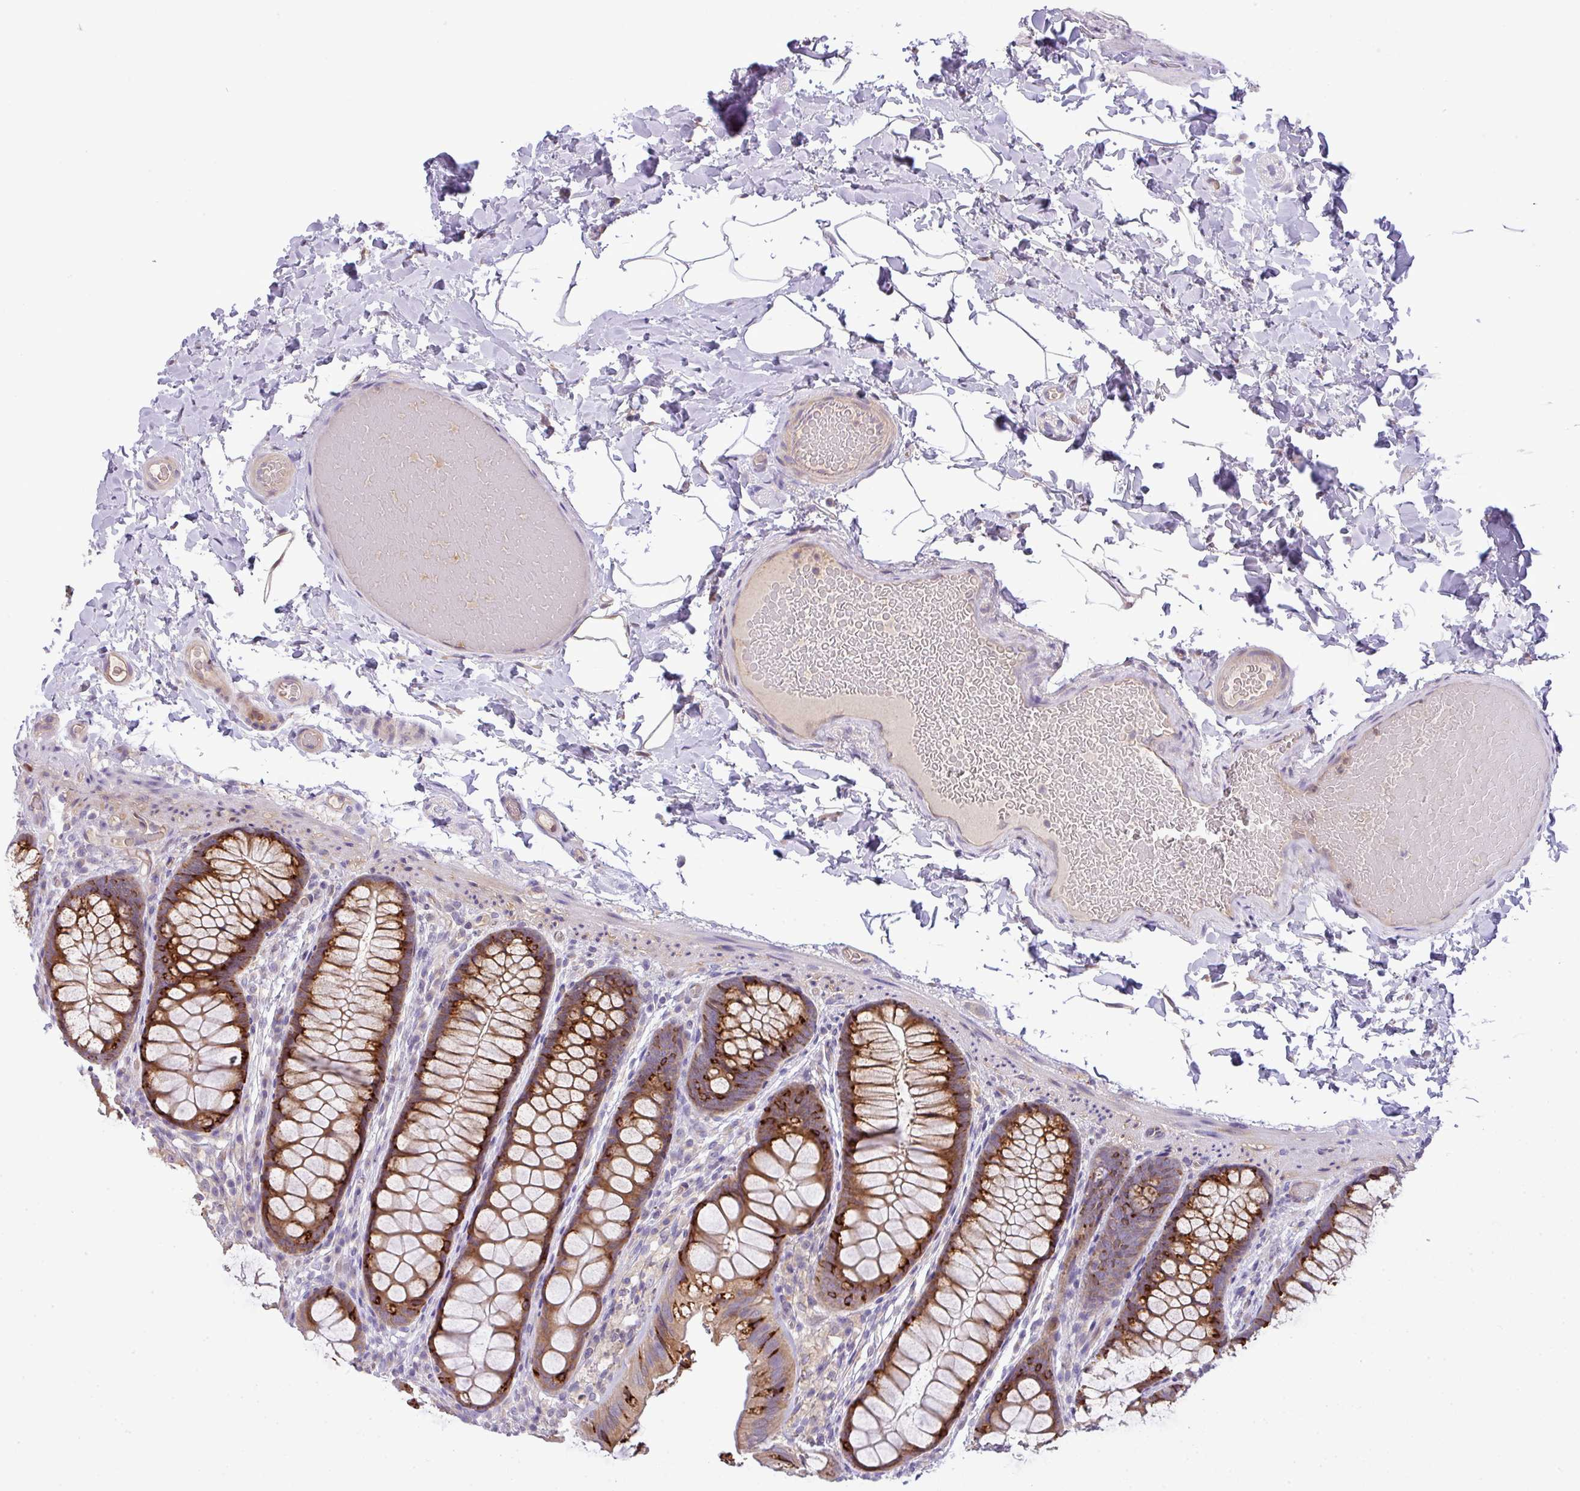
{"staining": {"intensity": "negative", "quantity": "none", "location": "none"}, "tissue": "colon", "cell_type": "Endothelial cells", "image_type": "normal", "snomed": [{"axis": "morphology", "description": "Normal tissue, NOS"}, {"axis": "topography", "description": "Colon"}], "caption": "This is a image of immunohistochemistry (IHC) staining of unremarkable colon, which shows no positivity in endothelial cells. (Immunohistochemistry (ihc), brightfield microscopy, high magnification).", "gene": "PIK3R5", "patient": {"sex": "male", "age": 46}}